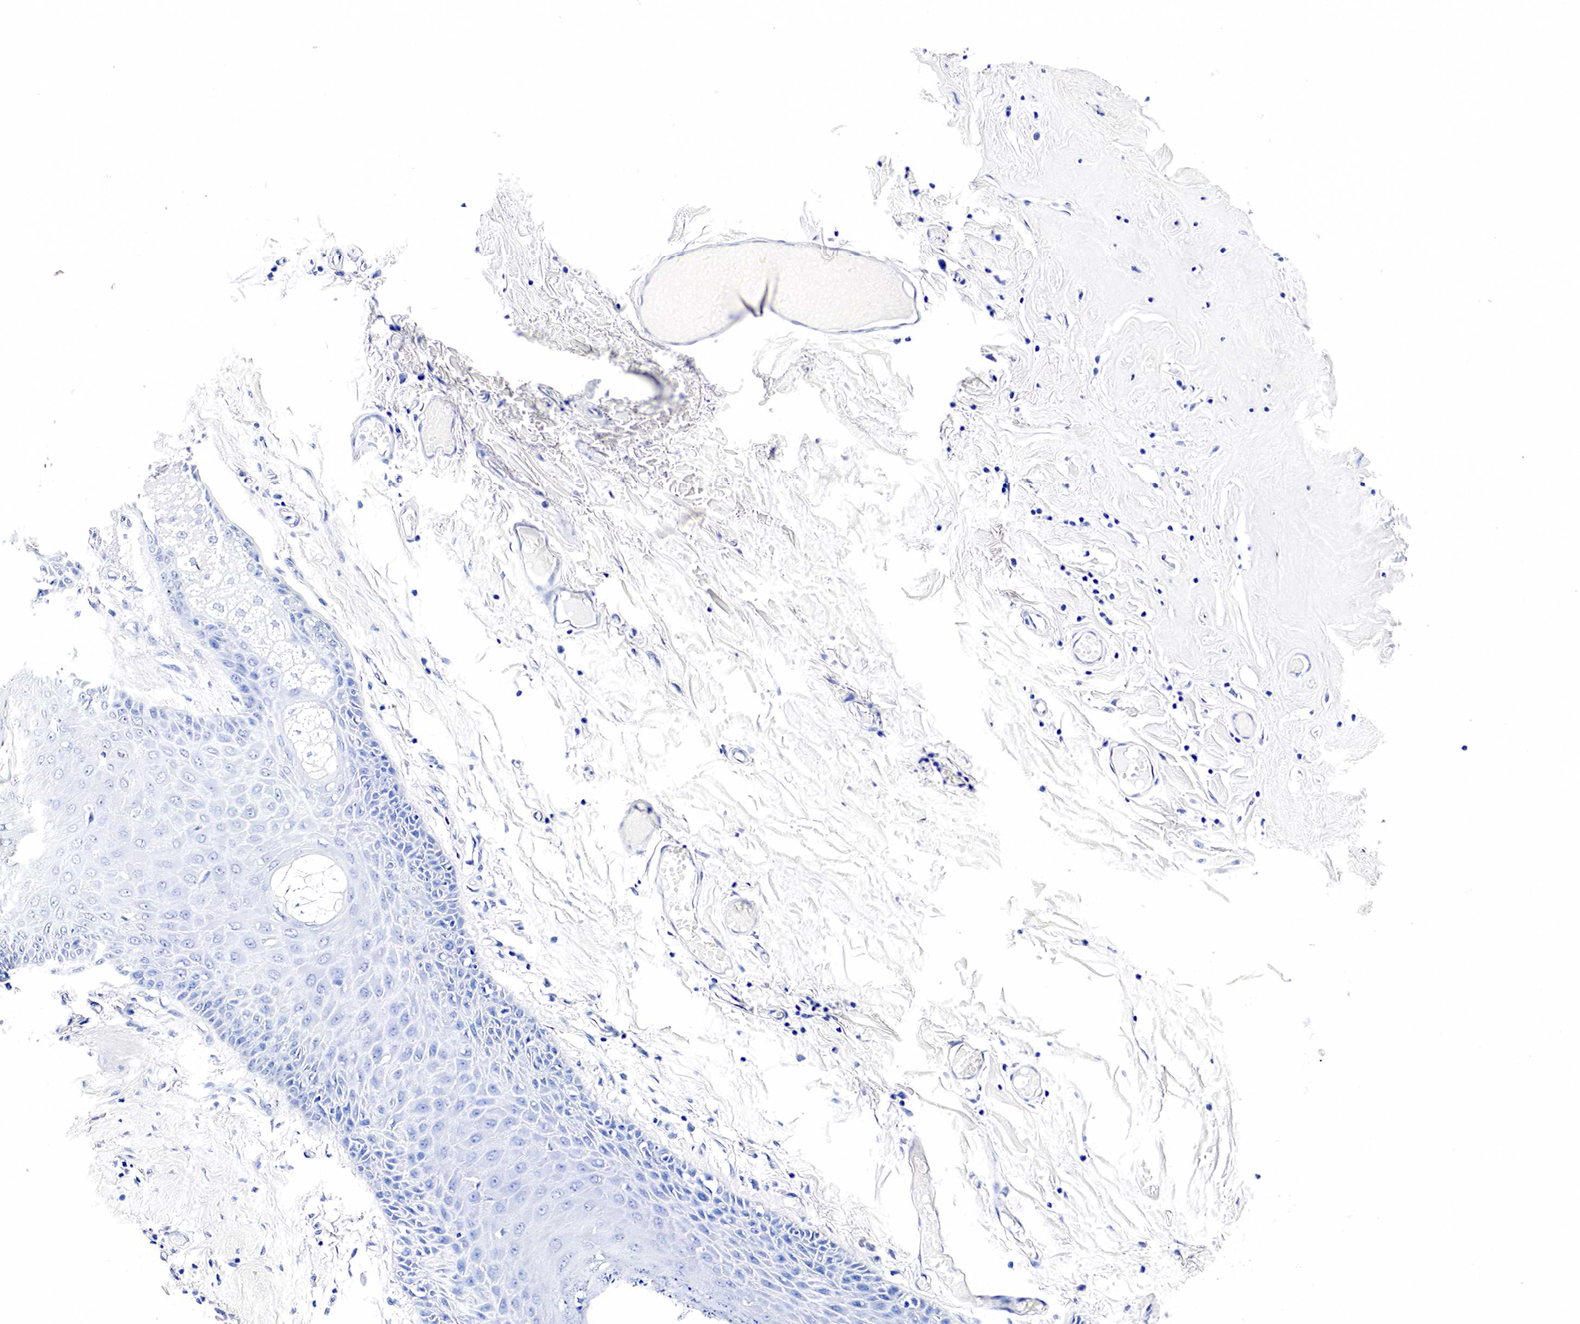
{"staining": {"intensity": "negative", "quantity": "none", "location": "none"}, "tissue": "skin", "cell_type": "Epidermal cells", "image_type": "normal", "snomed": [{"axis": "morphology", "description": "Normal tissue, NOS"}, {"axis": "topography", "description": "Vascular tissue"}, {"axis": "topography", "description": "Vulva"}, {"axis": "topography", "description": "Peripheral nerve tissue"}], "caption": "A histopathology image of human skin is negative for staining in epidermal cells. The staining was performed using DAB (3,3'-diaminobenzidine) to visualize the protein expression in brown, while the nuclei were stained in blue with hematoxylin (Magnification: 20x).", "gene": "GCG", "patient": {"sex": "female", "age": 86}}